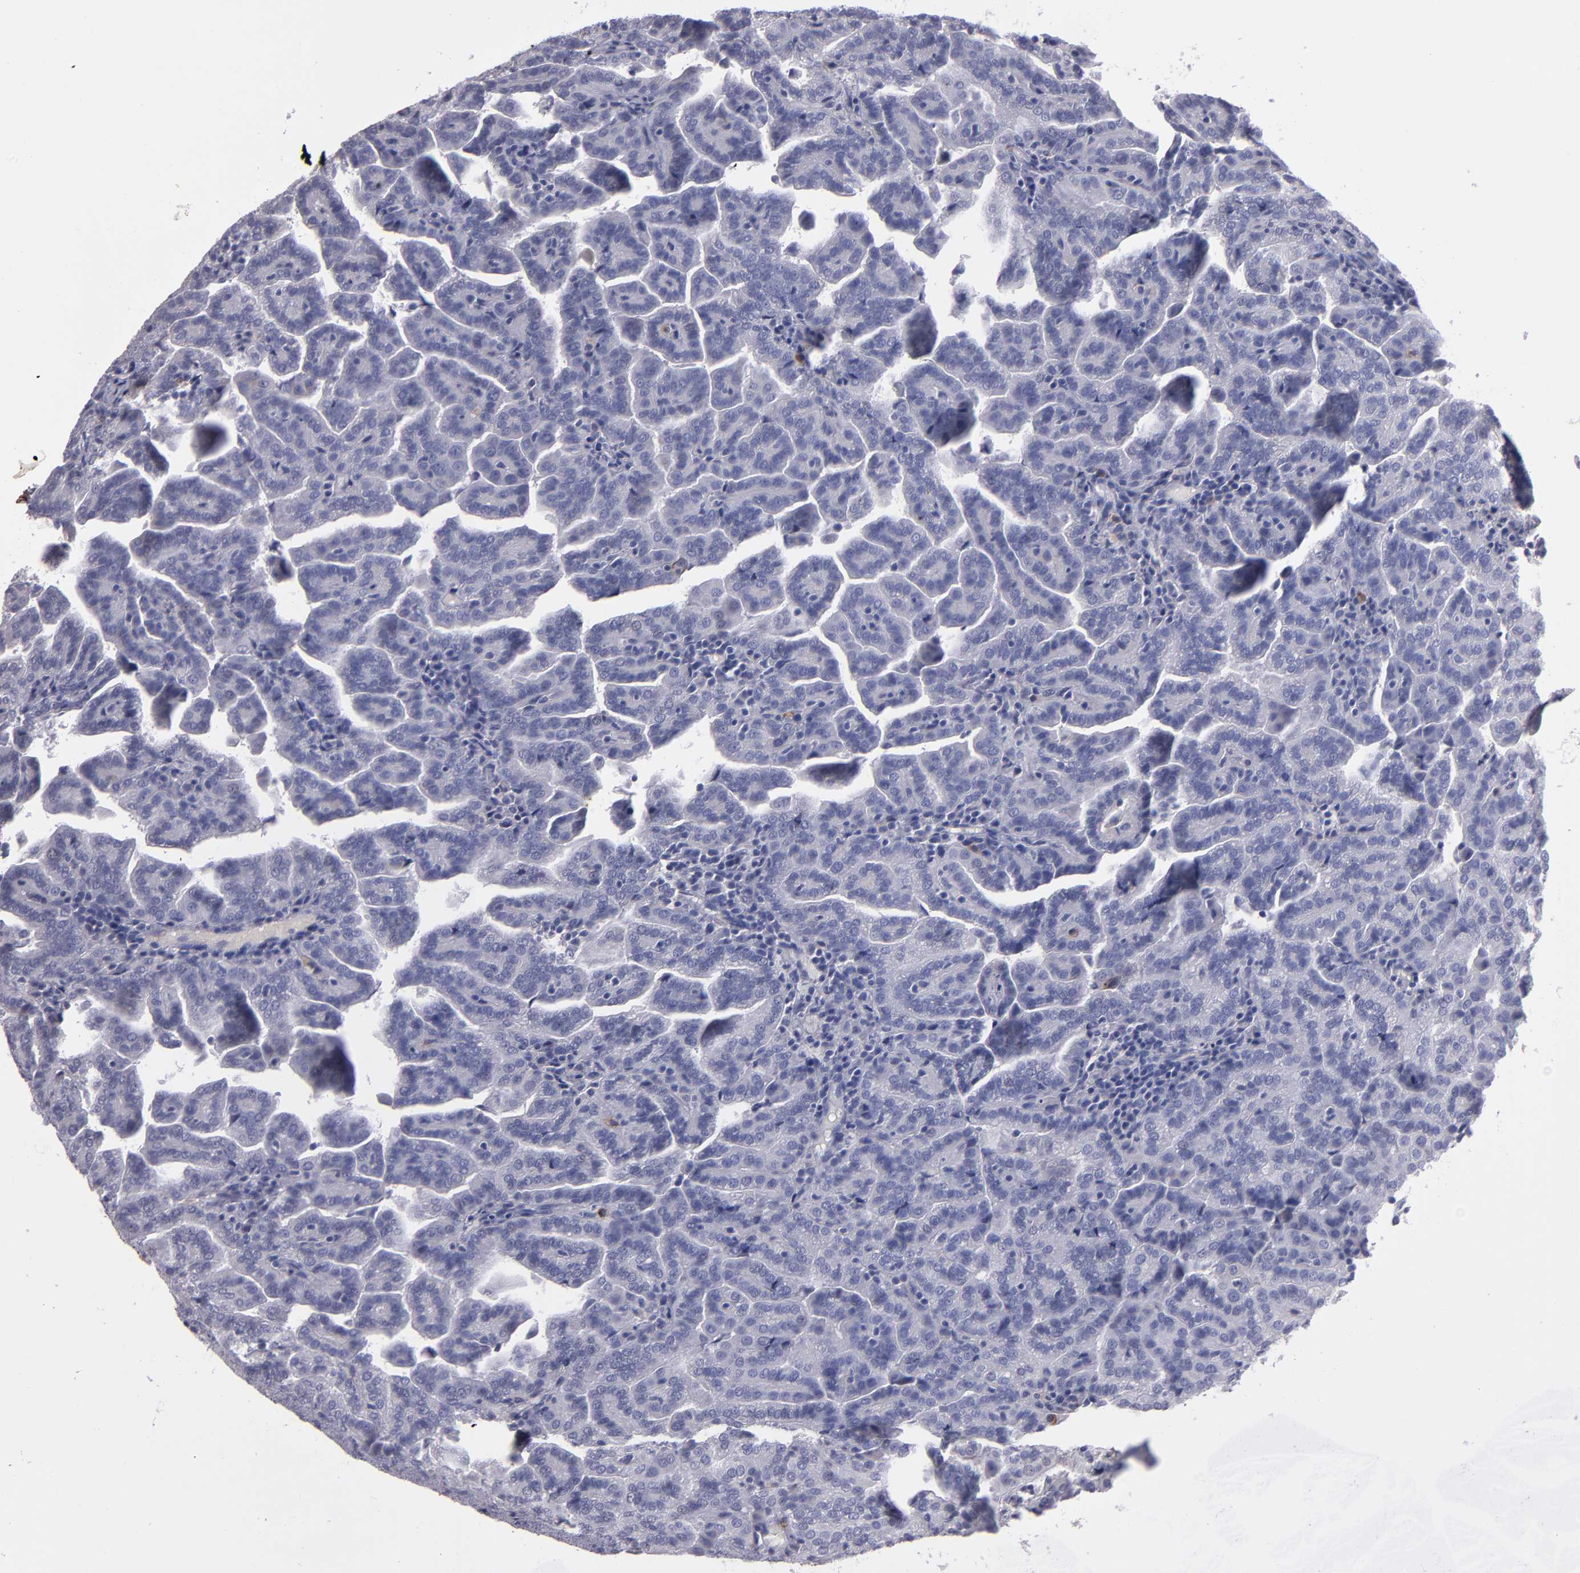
{"staining": {"intensity": "negative", "quantity": "none", "location": "none"}, "tissue": "renal cancer", "cell_type": "Tumor cells", "image_type": "cancer", "snomed": [{"axis": "morphology", "description": "Adenocarcinoma, NOS"}, {"axis": "topography", "description": "Kidney"}], "caption": "Renal adenocarcinoma stained for a protein using immunohistochemistry displays no positivity tumor cells.", "gene": "CDH3", "patient": {"sex": "male", "age": 61}}